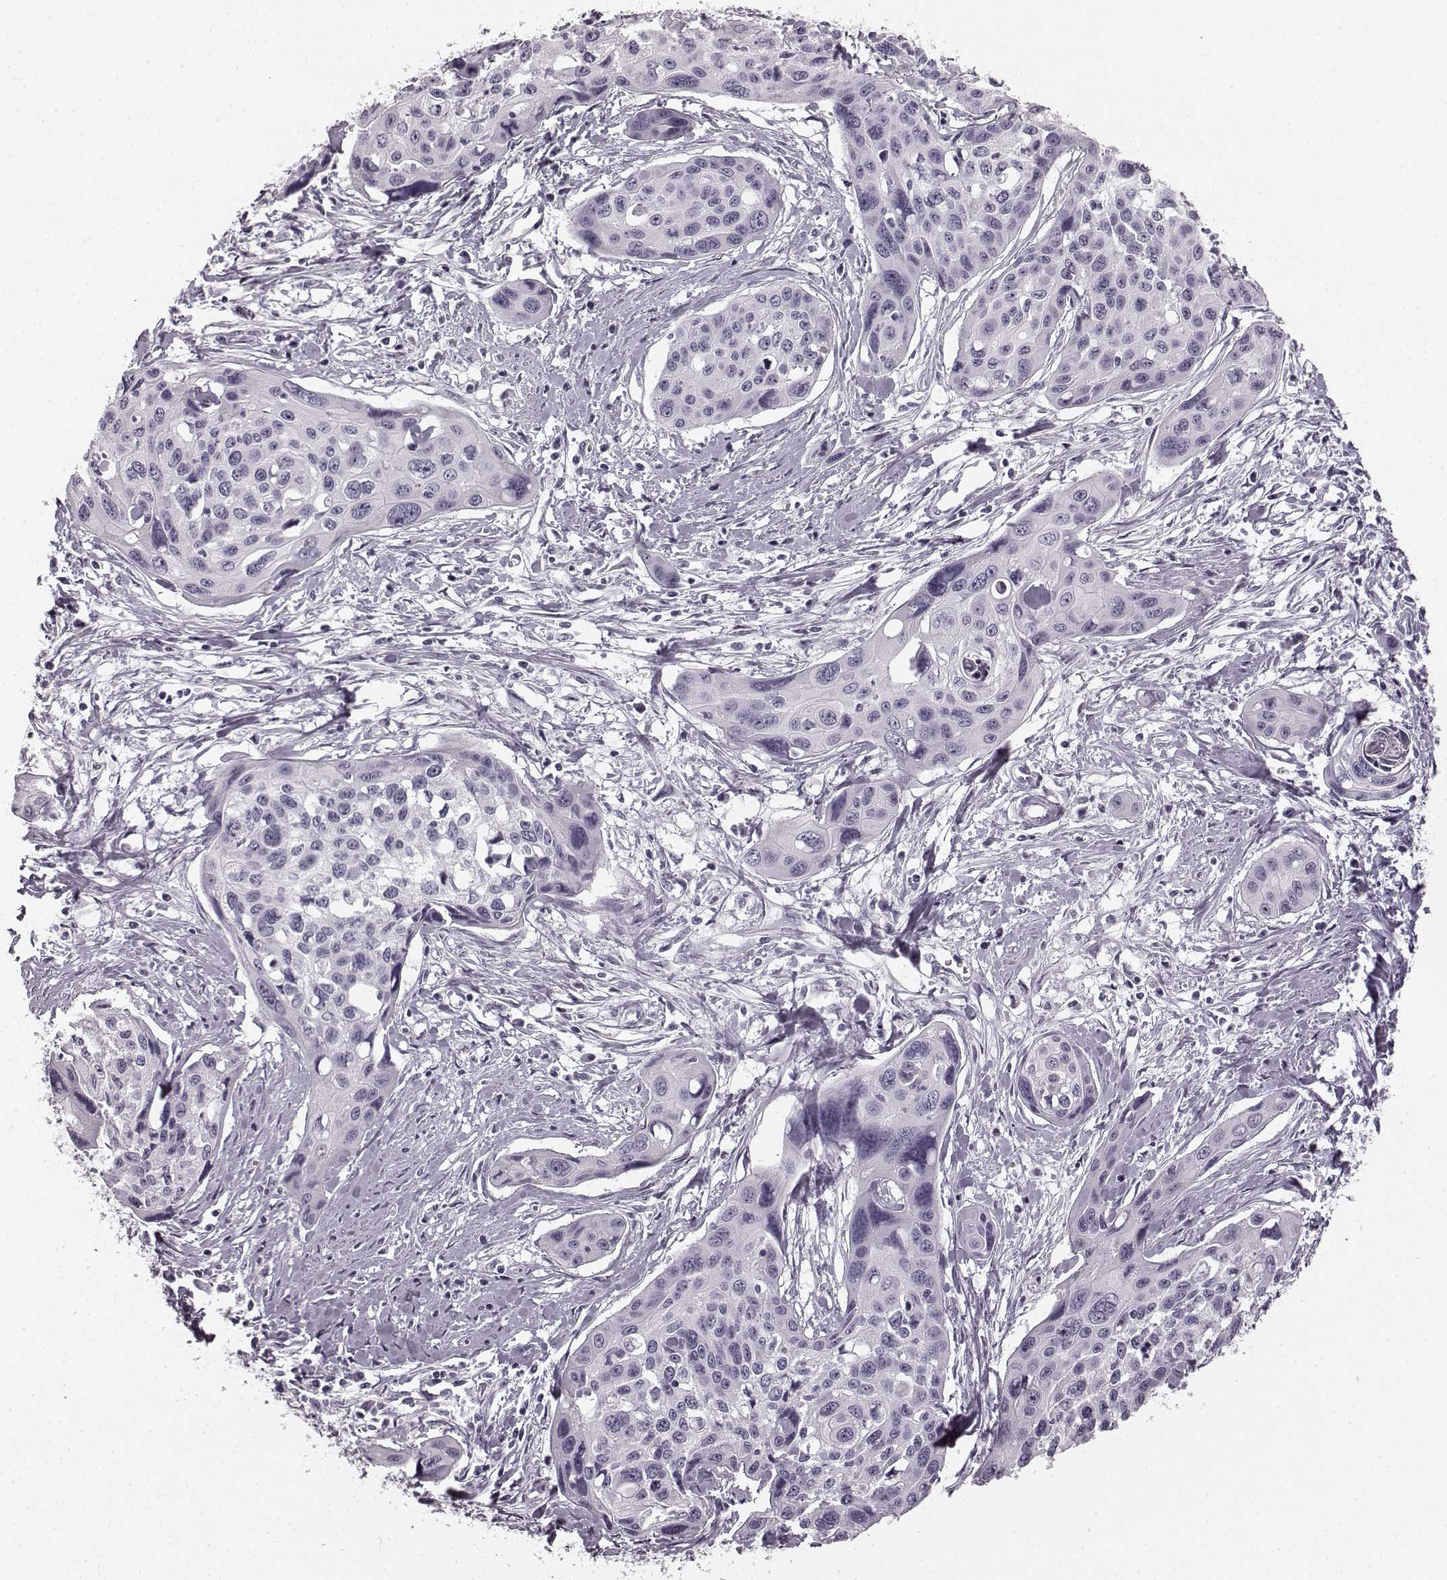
{"staining": {"intensity": "negative", "quantity": "none", "location": "none"}, "tissue": "cervical cancer", "cell_type": "Tumor cells", "image_type": "cancer", "snomed": [{"axis": "morphology", "description": "Squamous cell carcinoma, NOS"}, {"axis": "topography", "description": "Cervix"}], "caption": "There is no significant staining in tumor cells of cervical cancer (squamous cell carcinoma). (Brightfield microscopy of DAB immunohistochemistry (IHC) at high magnification).", "gene": "TMPRSS15", "patient": {"sex": "female", "age": 31}}